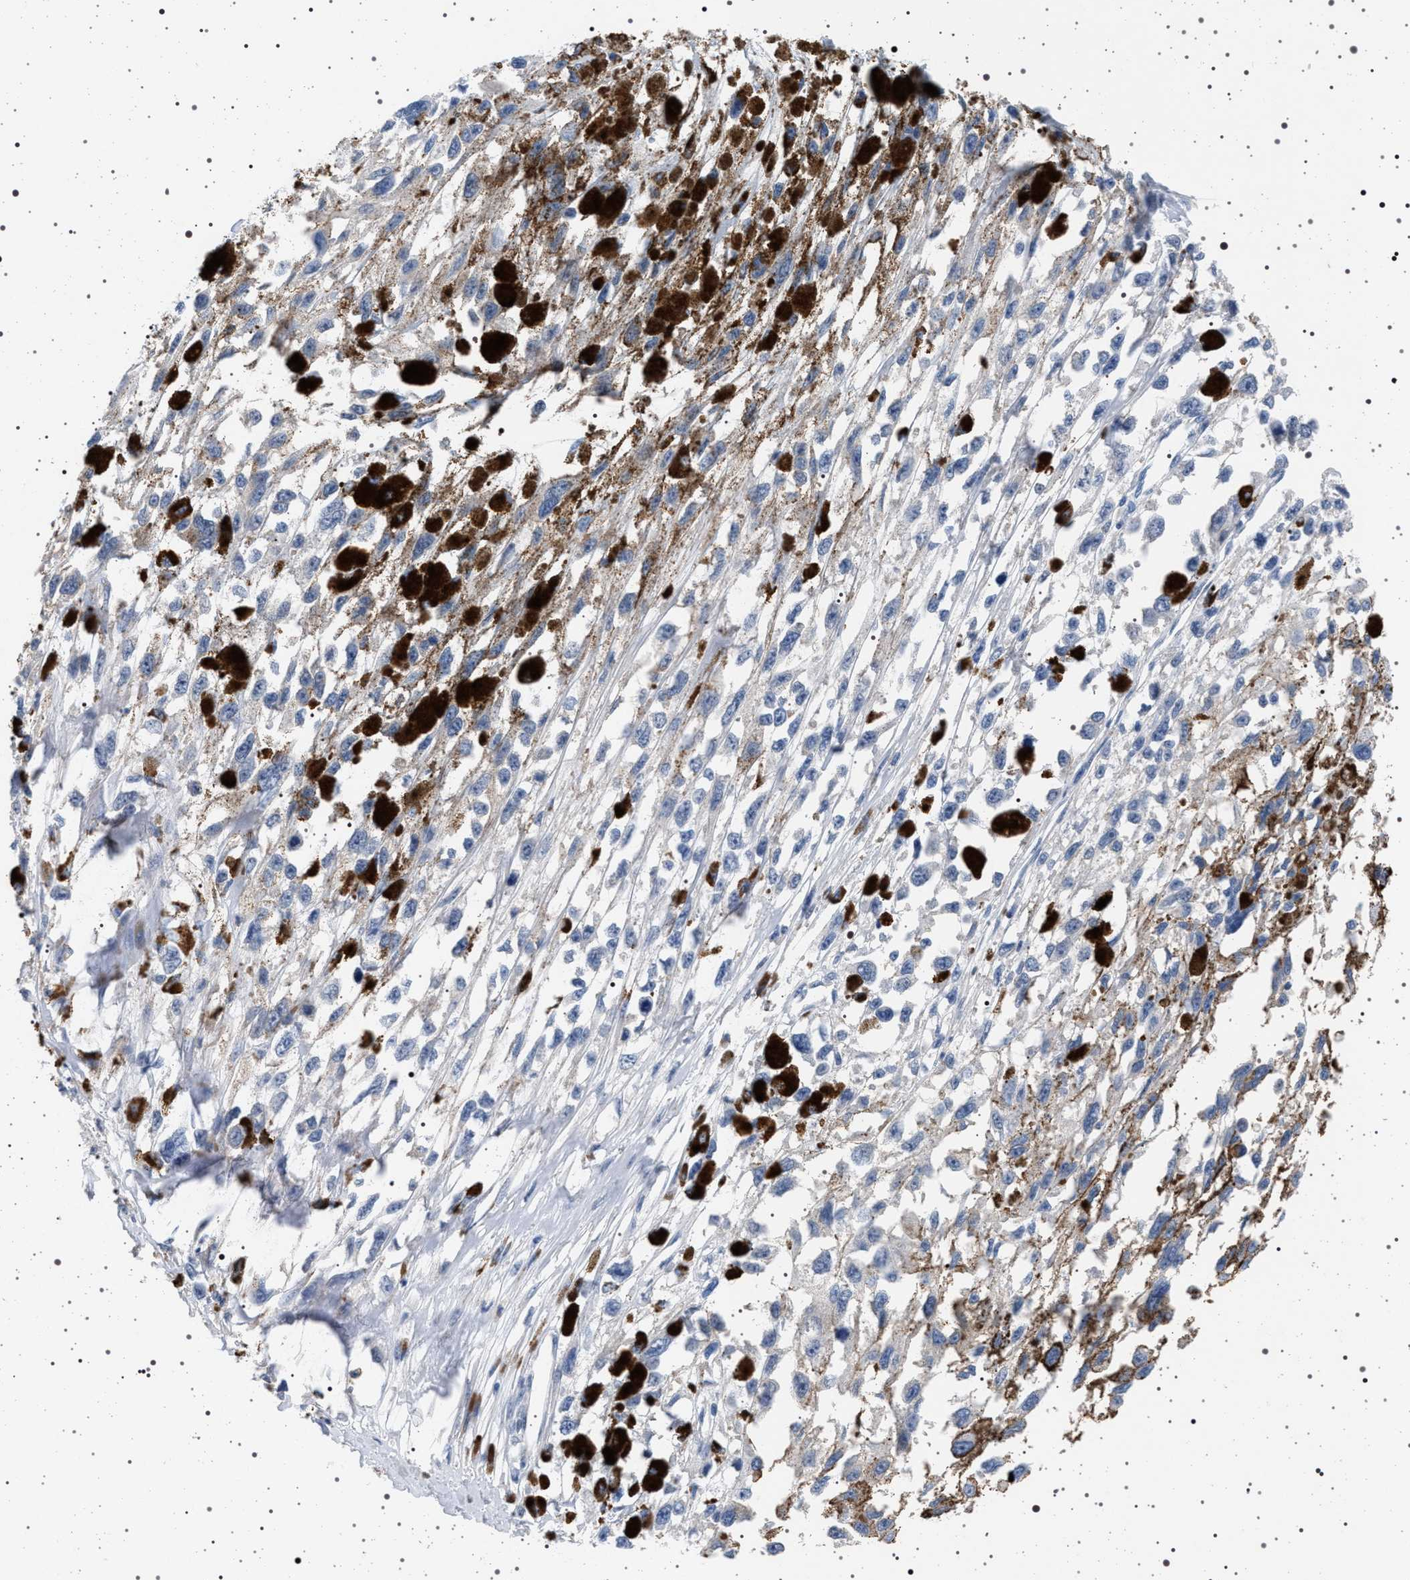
{"staining": {"intensity": "negative", "quantity": "none", "location": "none"}, "tissue": "melanoma", "cell_type": "Tumor cells", "image_type": "cancer", "snomed": [{"axis": "morphology", "description": "Malignant melanoma, Metastatic site"}, {"axis": "topography", "description": "Lymph node"}], "caption": "A high-resolution image shows immunohistochemistry staining of melanoma, which exhibits no significant positivity in tumor cells. (Brightfield microscopy of DAB (3,3'-diaminobenzidine) immunohistochemistry at high magnification).", "gene": "NAT9", "patient": {"sex": "male", "age": 59}}